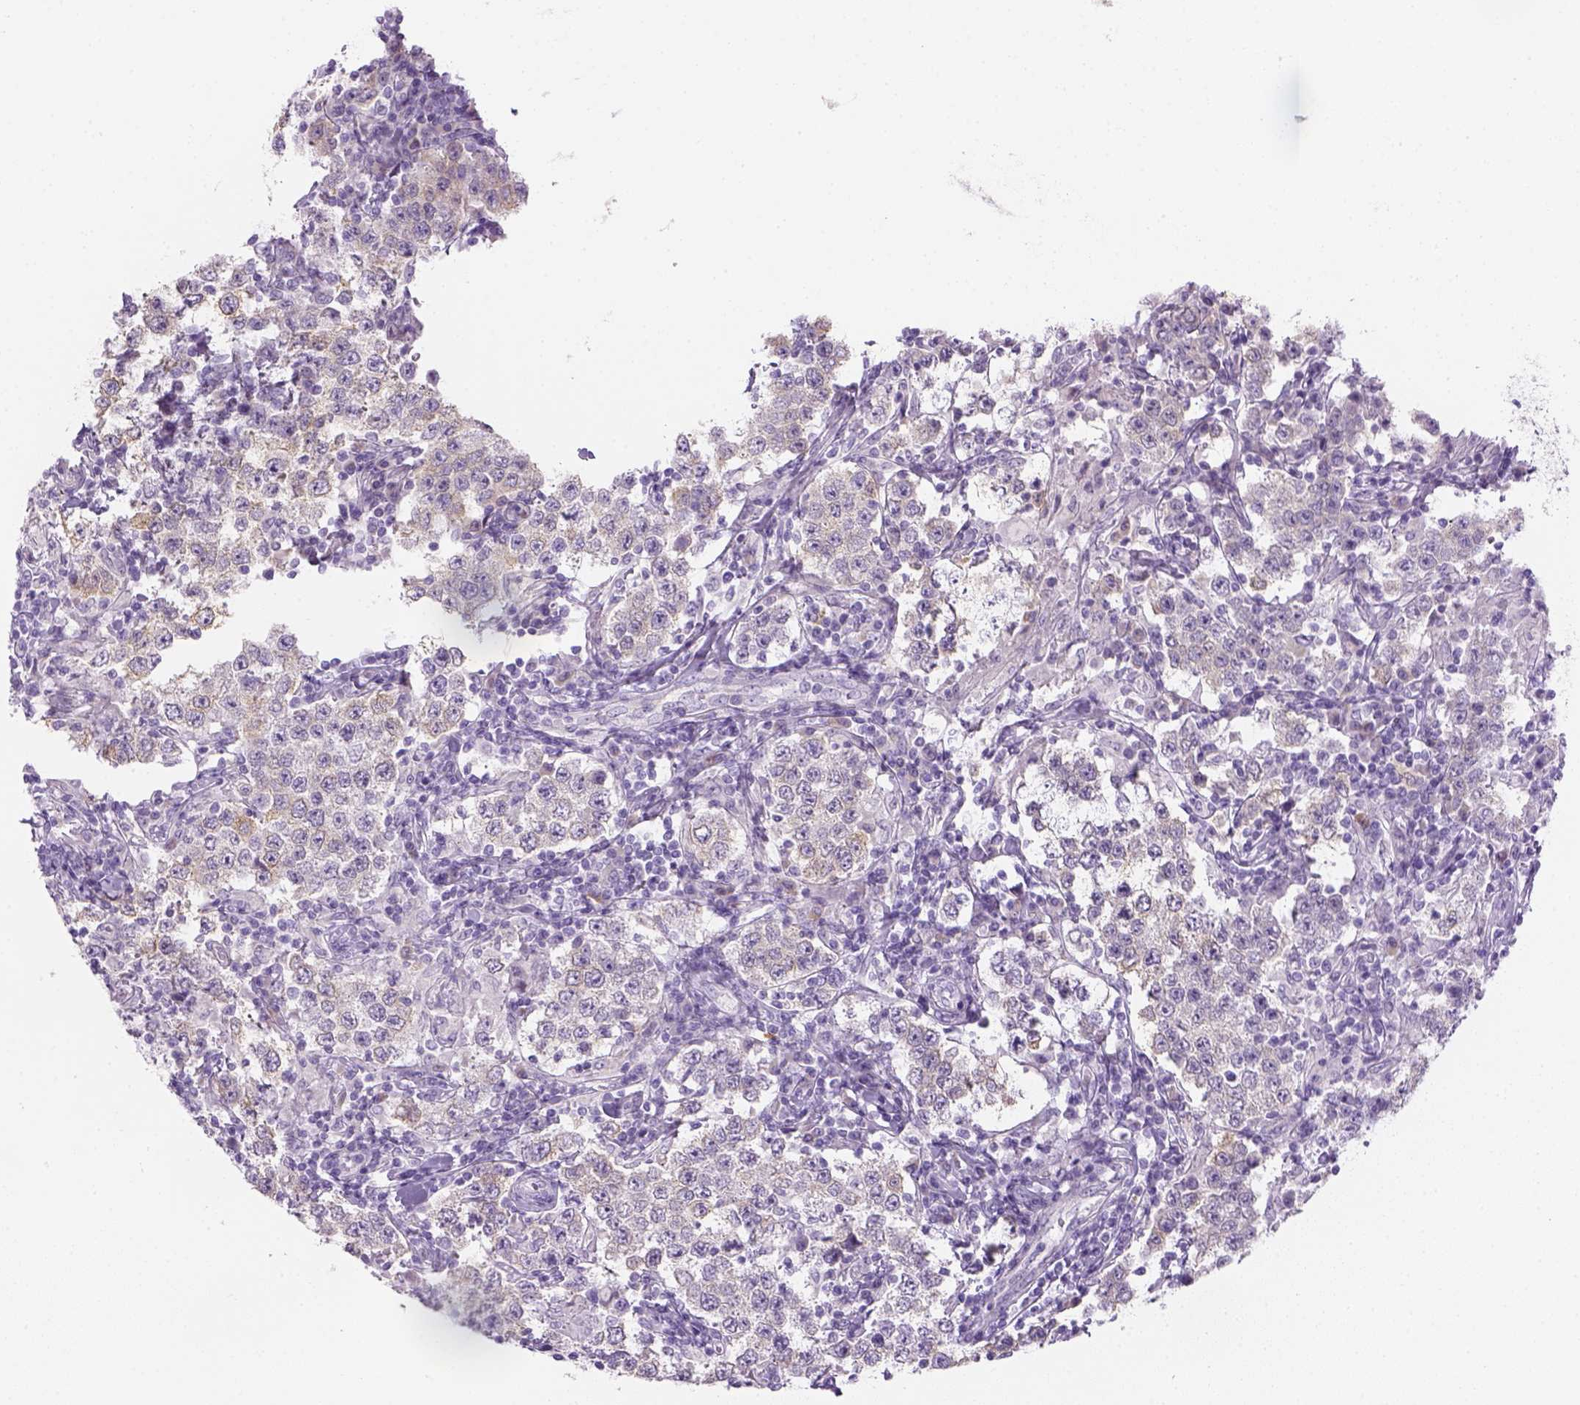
{"staining": {"intensity": "negative", "quantity": "none", "location": "none"}, "tissue": "testis cancer", "cell_type": "Tumor cells", "image_type": "cancer", "snomed": [{"axis": "morphology", "description": "Seminoma, NOS"}, {"axis": "morphology", "description": "Carcinoma, Embryonal, NOS"}, {"axis": "topography", "description": "Testis"}], "caption": "Testis cancer (seminoma) was stained to show a protein in brown. There is no significant staining in tumor cells.", "gene": "CACNB1", "patient": {"sex": "male", "age": 41}}